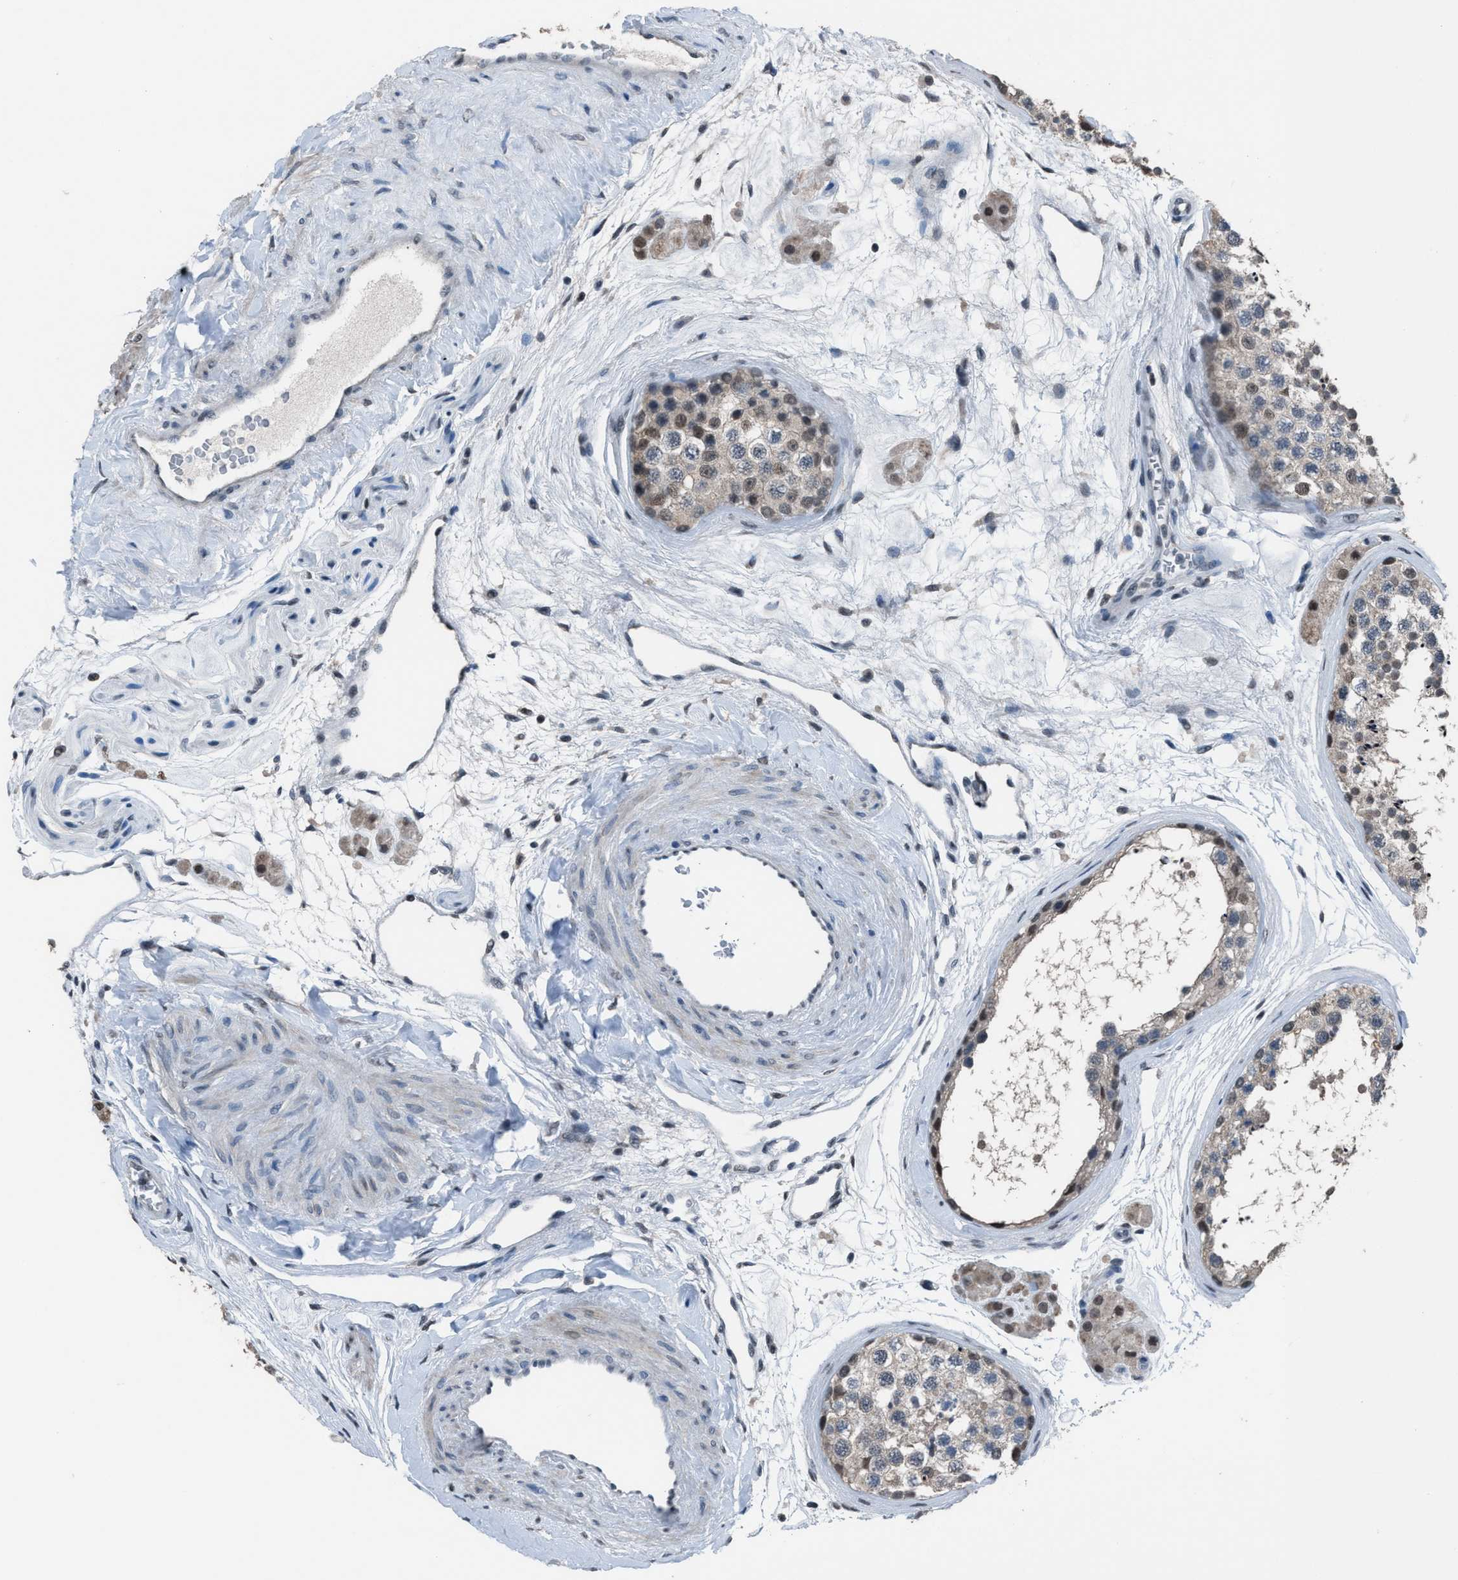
{"staining": {"intensity": "weak", "quantity": "25%-75%", "location": "cytoplasmic/membranous,nuclear"}, "tissue": "testis", "cell_type": "Cells in seminiferous ducts", "image_type": "normal", "snomed": [{"axis": "morphology", "description": "Normal tissue, NOS"}, {"axis": "topography", "description": "Testis"}], "caption": "A low amount of weak cytoplasmic/membranous,nuclear positivity is identified in about 25%-75% of cells in seminiferous ducts in unremarkable testis. (IHC, brightfield microscopy, high magnification).", "gene": "ZNF276", "patient": {"sex": "male", "age": 56}}